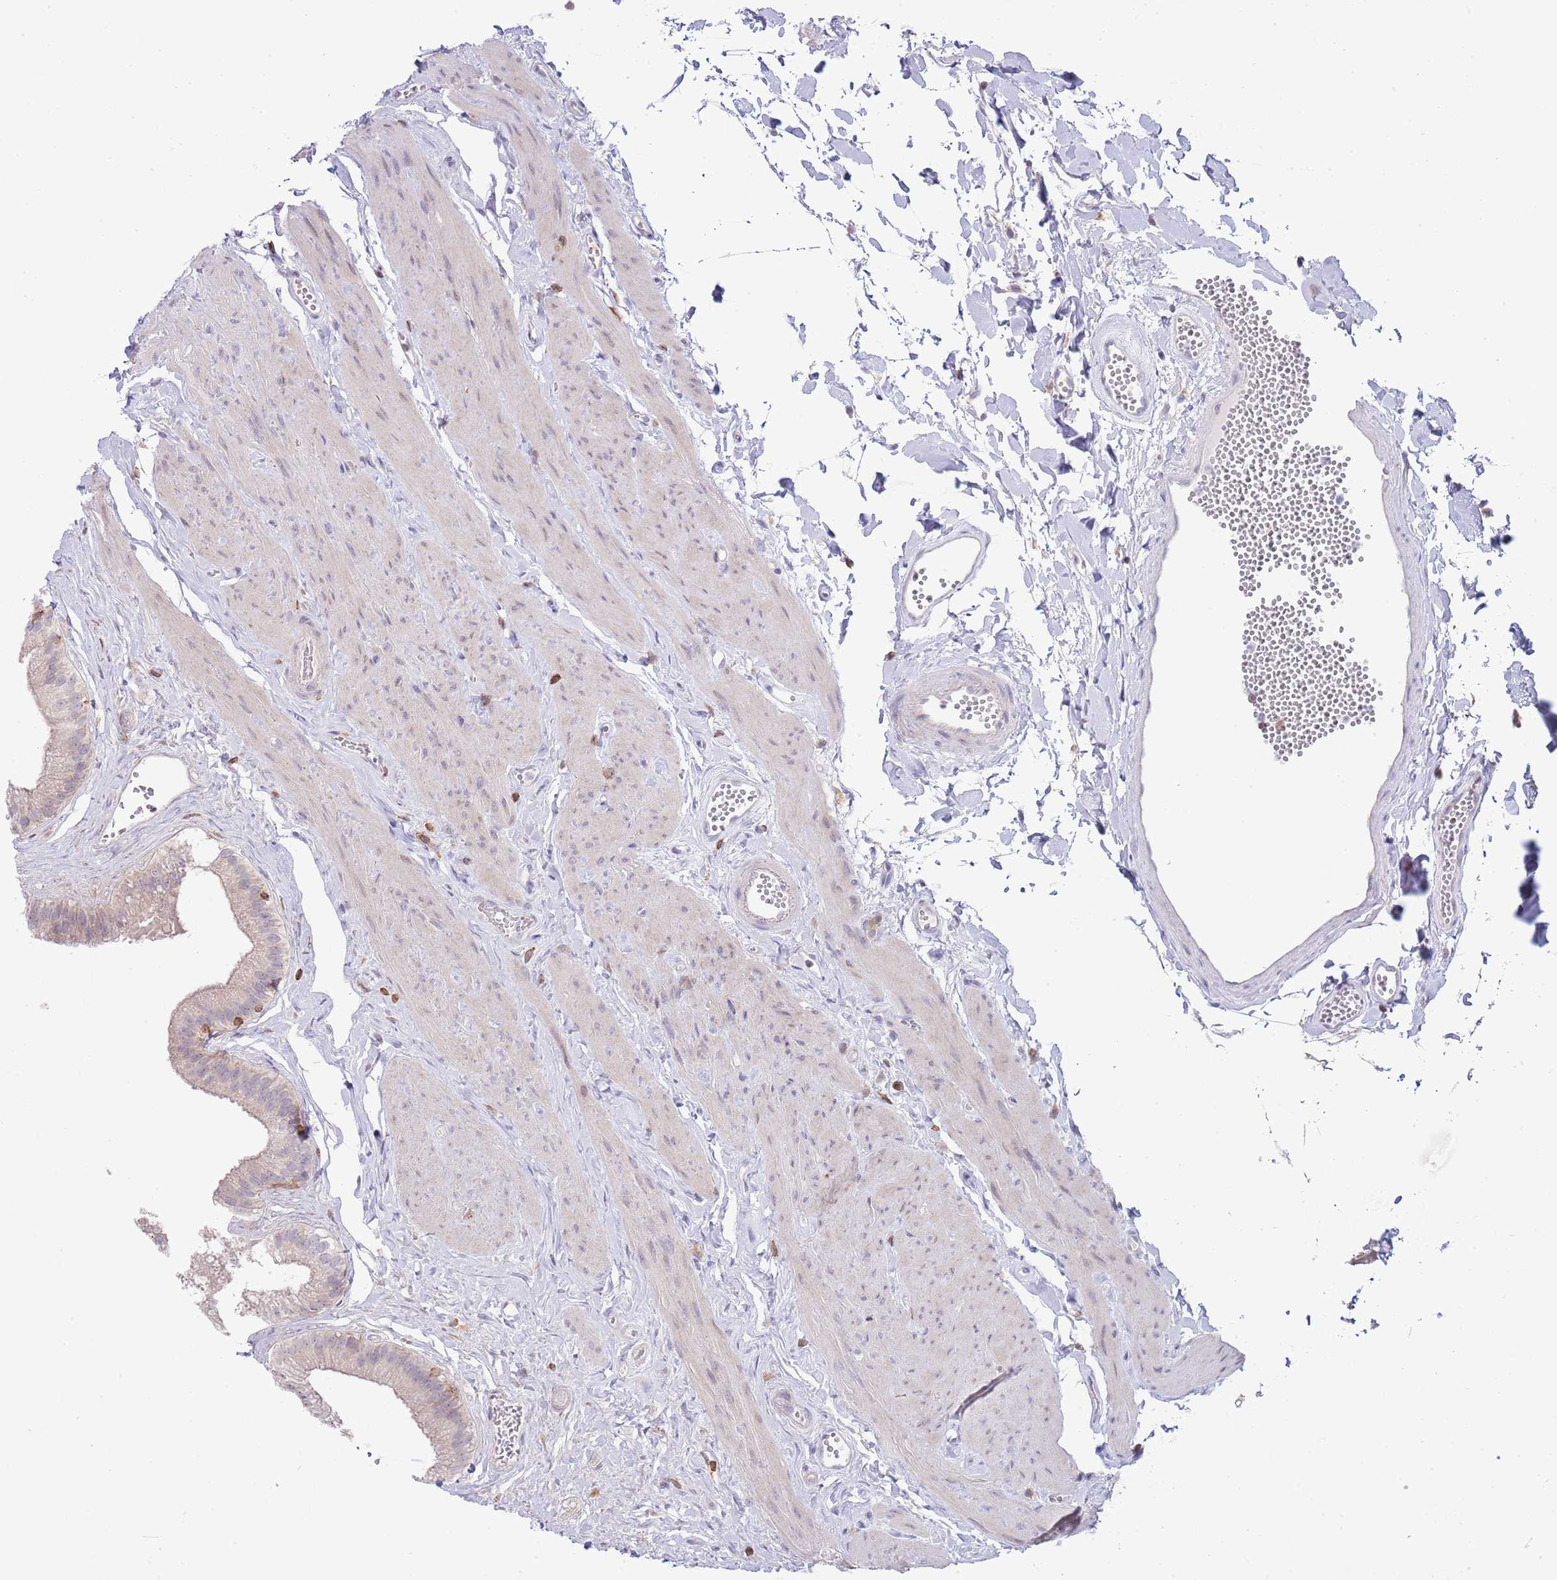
{"staining": {"intensity": "weak", "quantity": "<25%", "location": "cytoplasmic/membranous"}, "tissue": "gallbladder", "cell_type": "Glandular cells", "image_type": "normal", "snomed": [{"axis": "morphology", "description": "Normal tissue, NOS"}, {"axis": "topography", "description": "Gallbladder"}], "caption": "Protein analysis of benign gallbladder shows no significant staining in glandular cells. The staining is performed using DAB (3,3'-diaminobenzidine) brown chromogen with nuclei counter-stained in using hematoxylin.", "gene": "LPXN", "patient": {"sex": "female", "age": 54}}